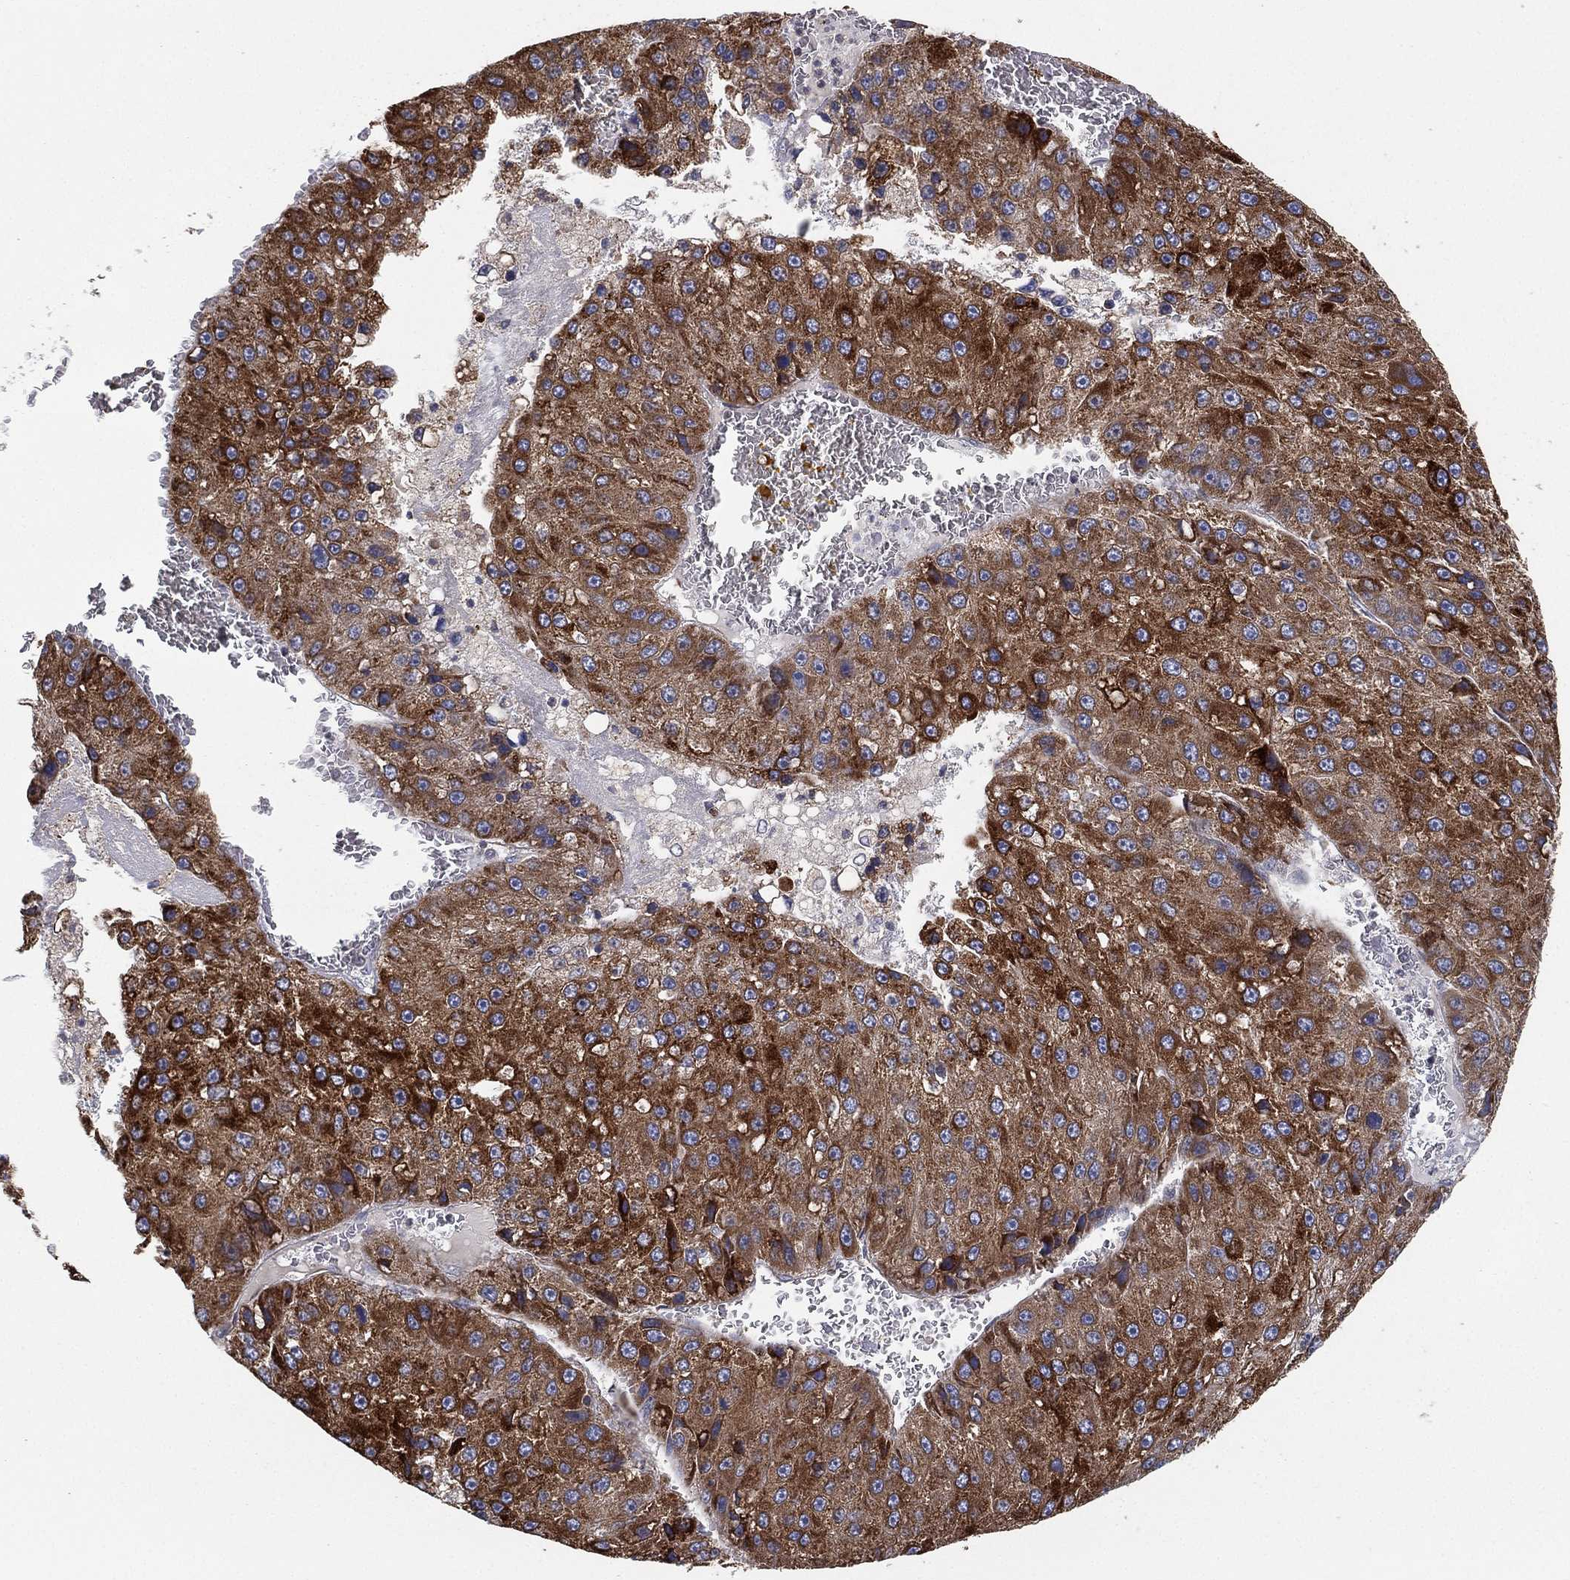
{"staining": {"intensity": "strong", "quantity": ">75%", "location": "cytoplasmic/membranous"}, "tissue": "liver cancer", "cell_type": "Tumor cells", "image_type": "cancer", "snomed": [{"axis": "morphology", "description": "Carcinoma, Hepatocellular, NOS"}, {"axis": "topography", "description": "Liver"}], "caption": "Immunohistochemistry (DAB (3,3'-diaminobenzidine)) staining of hepatocellular carcinoma (liver) exhibits strong cytoplasmic/membranous protein positivity in approximately >75% of tumor cells. (DAB IHC with brightfield microscopy, high magnification).", "gene": "CYB5B", "patient": {"sex": "female", "age": 73}}